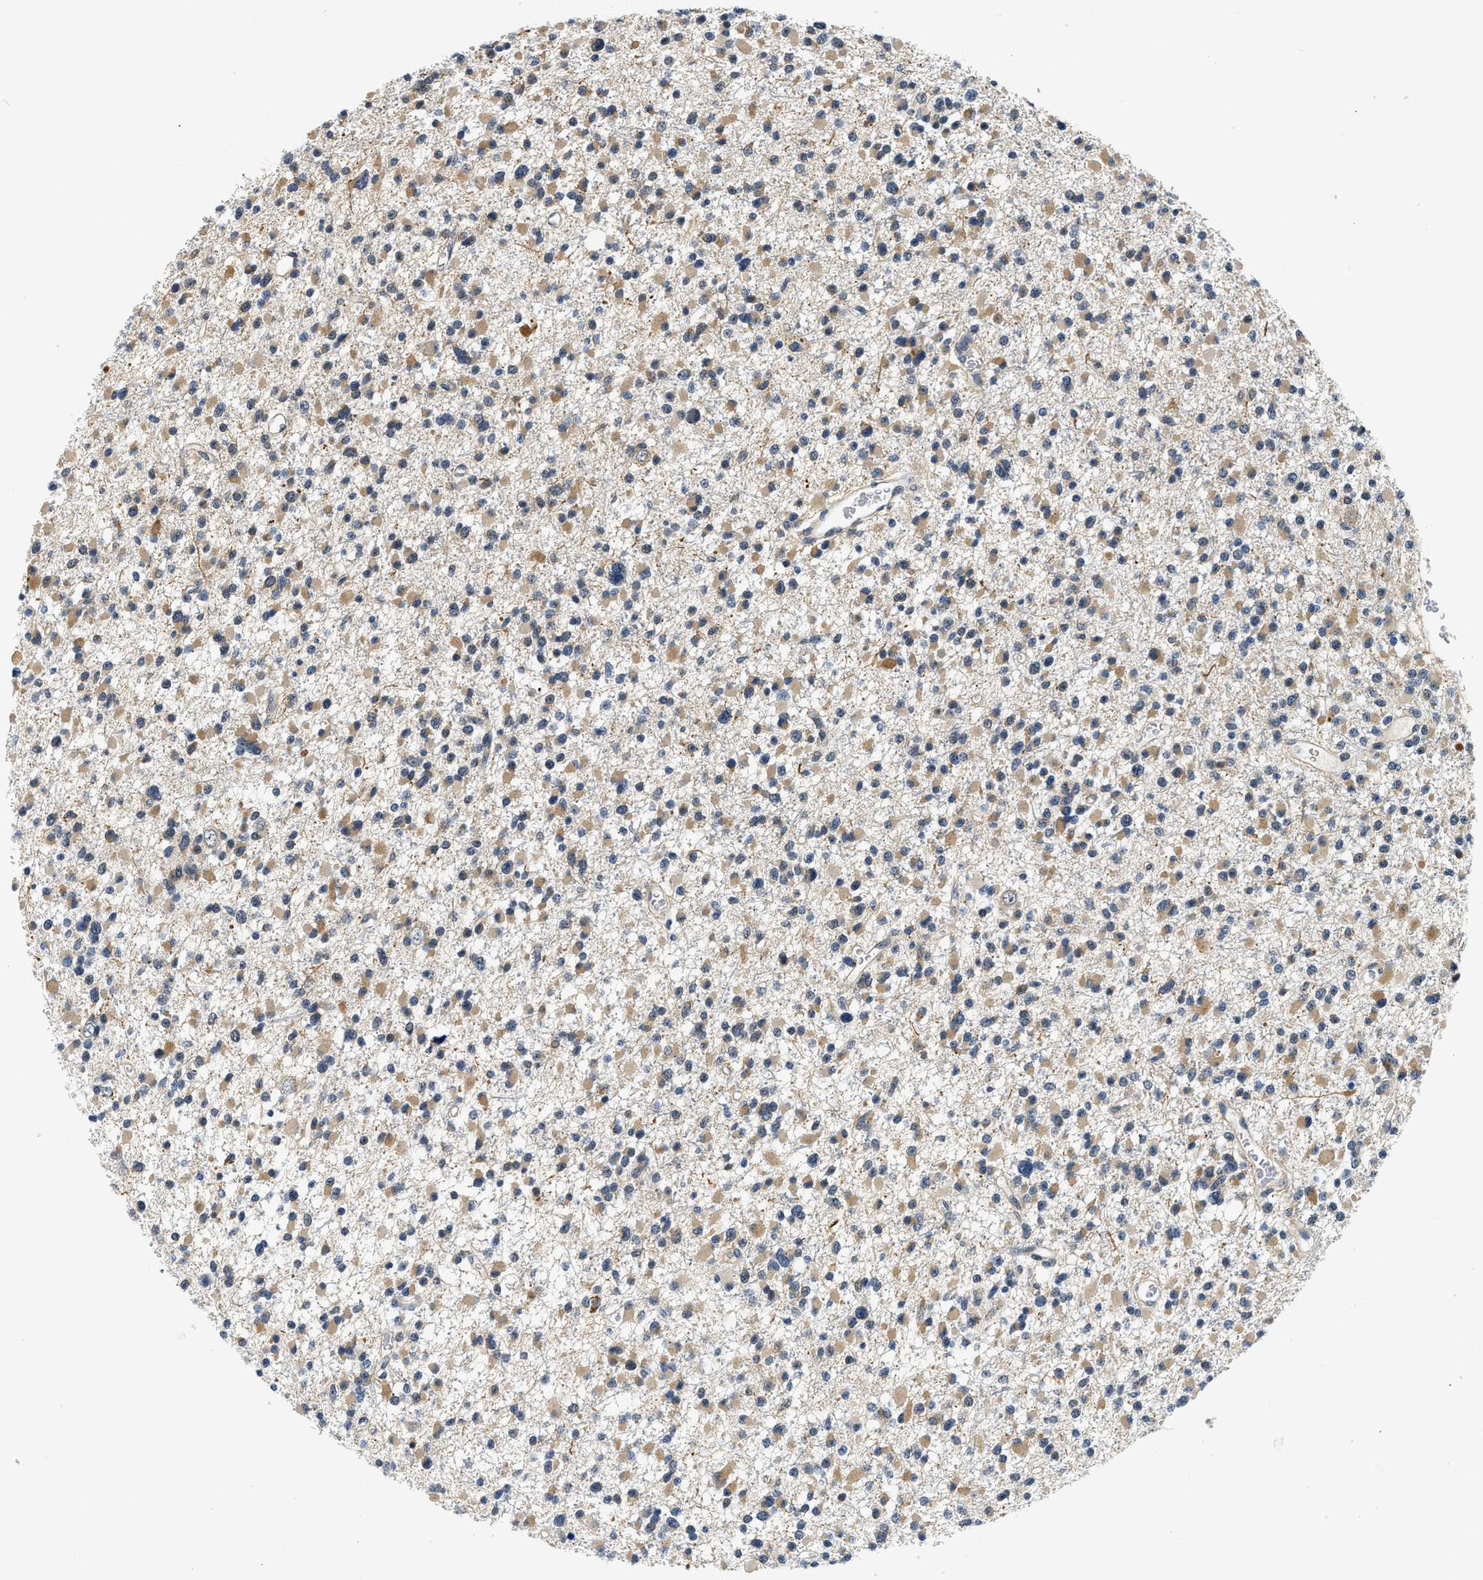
{"staining": {"intensity": "moderate", "quantity": ">75%", "location": "cytoplasmic/membranous"}, "tissue": "glioma", "cell_type": "Tumor cells", "image_type": "cancer", "snomed": [{"axis": "morphology", "description": "Glioma, malignant, Low grade"}, {"axis": "topography", "description": "Brain"}], "caption": "Tumor cells reveal moderate cytoplasmic/membranous staining in approximately >75% of cells in malignant low-grade glioma.", "gene": "SMAD4", "patient": {"sex": "female", "age": 22}}